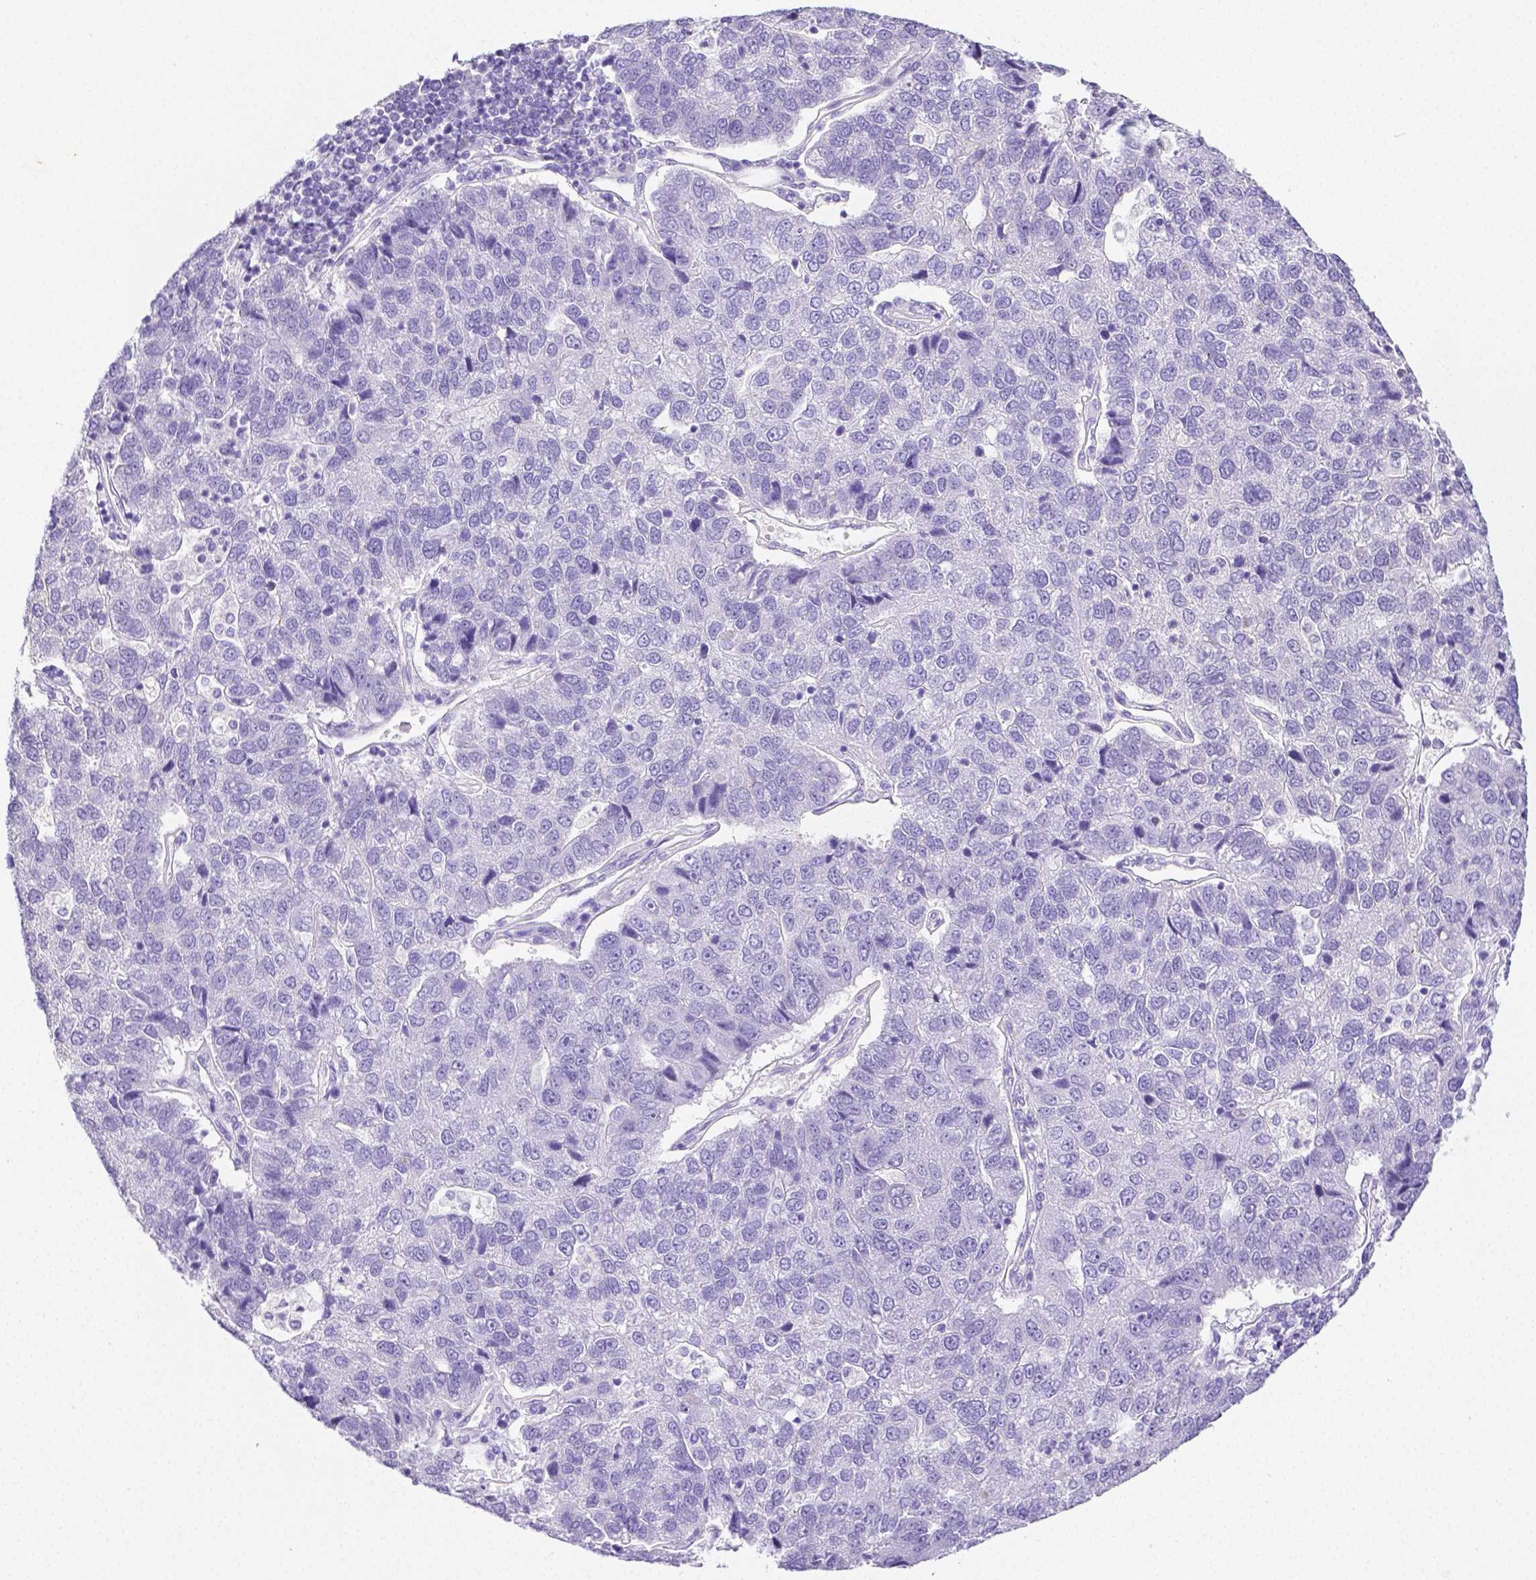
{"staining": {"intensity": "negative", "quantity": "none", "location": "none"}, "tissue": "pancreatic cancer", "cell_type": "Tumor cells", "image_type": "cancer", "snomed": [{"axis": "morphology", "description": "Adenocarcinoma, NOS"}, {"axis": "topography", "description": "Pancreas"}], "caption": "IHC histopathology image of neoplastic tissue: pancreatic cancer stained with DAB (3,3'-diaminobenzidine) demonstrates no significant protein positivity in tumor cells.", "gene": "ARHGAP36", "patient": {"sex": "female", "age": 61}}